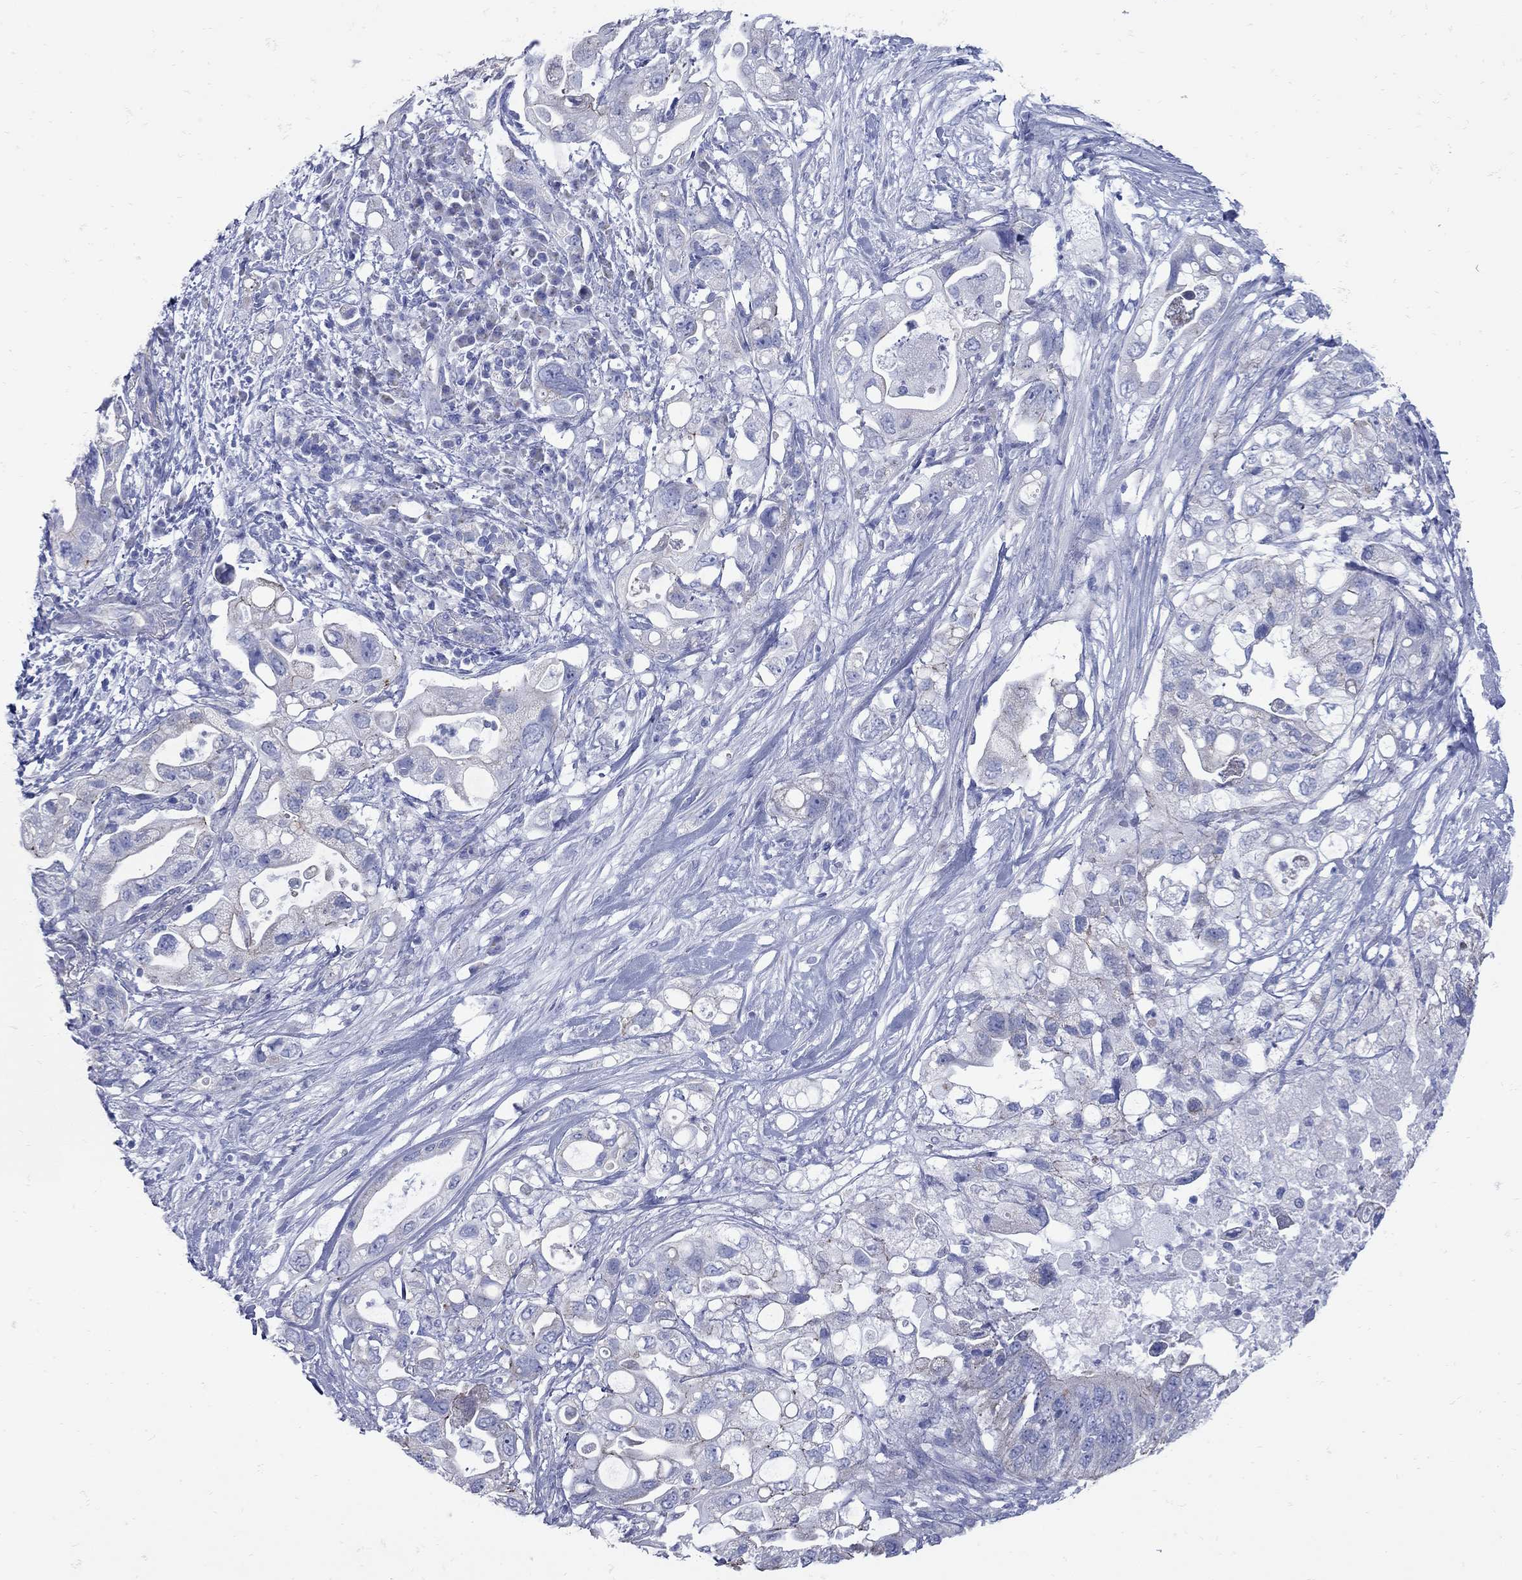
{"staining": {"intensity": "moderate", "quantity": "<25%", "location": "cytoplasmic/membranous"}, "tissue": "pancreatic cancer", "cell_type": "Tumor cells", "image_type": "cancer", "snomed": [{"axis": "morphology", "description": "Adenocarcinoma, NOS"}, {"axis": "topography", "description": "Pancreas"}], "caption": "Tumor cells exhibit low levels of moderate cytoplasmic/membranous staining in approximately <25% of cells in pancreatic cancer. The protein of interest is shown in brown color, while the nuclei are stained blue.", "gene": "PDZD3", "patient": {"sex": "female", "age": 72}}